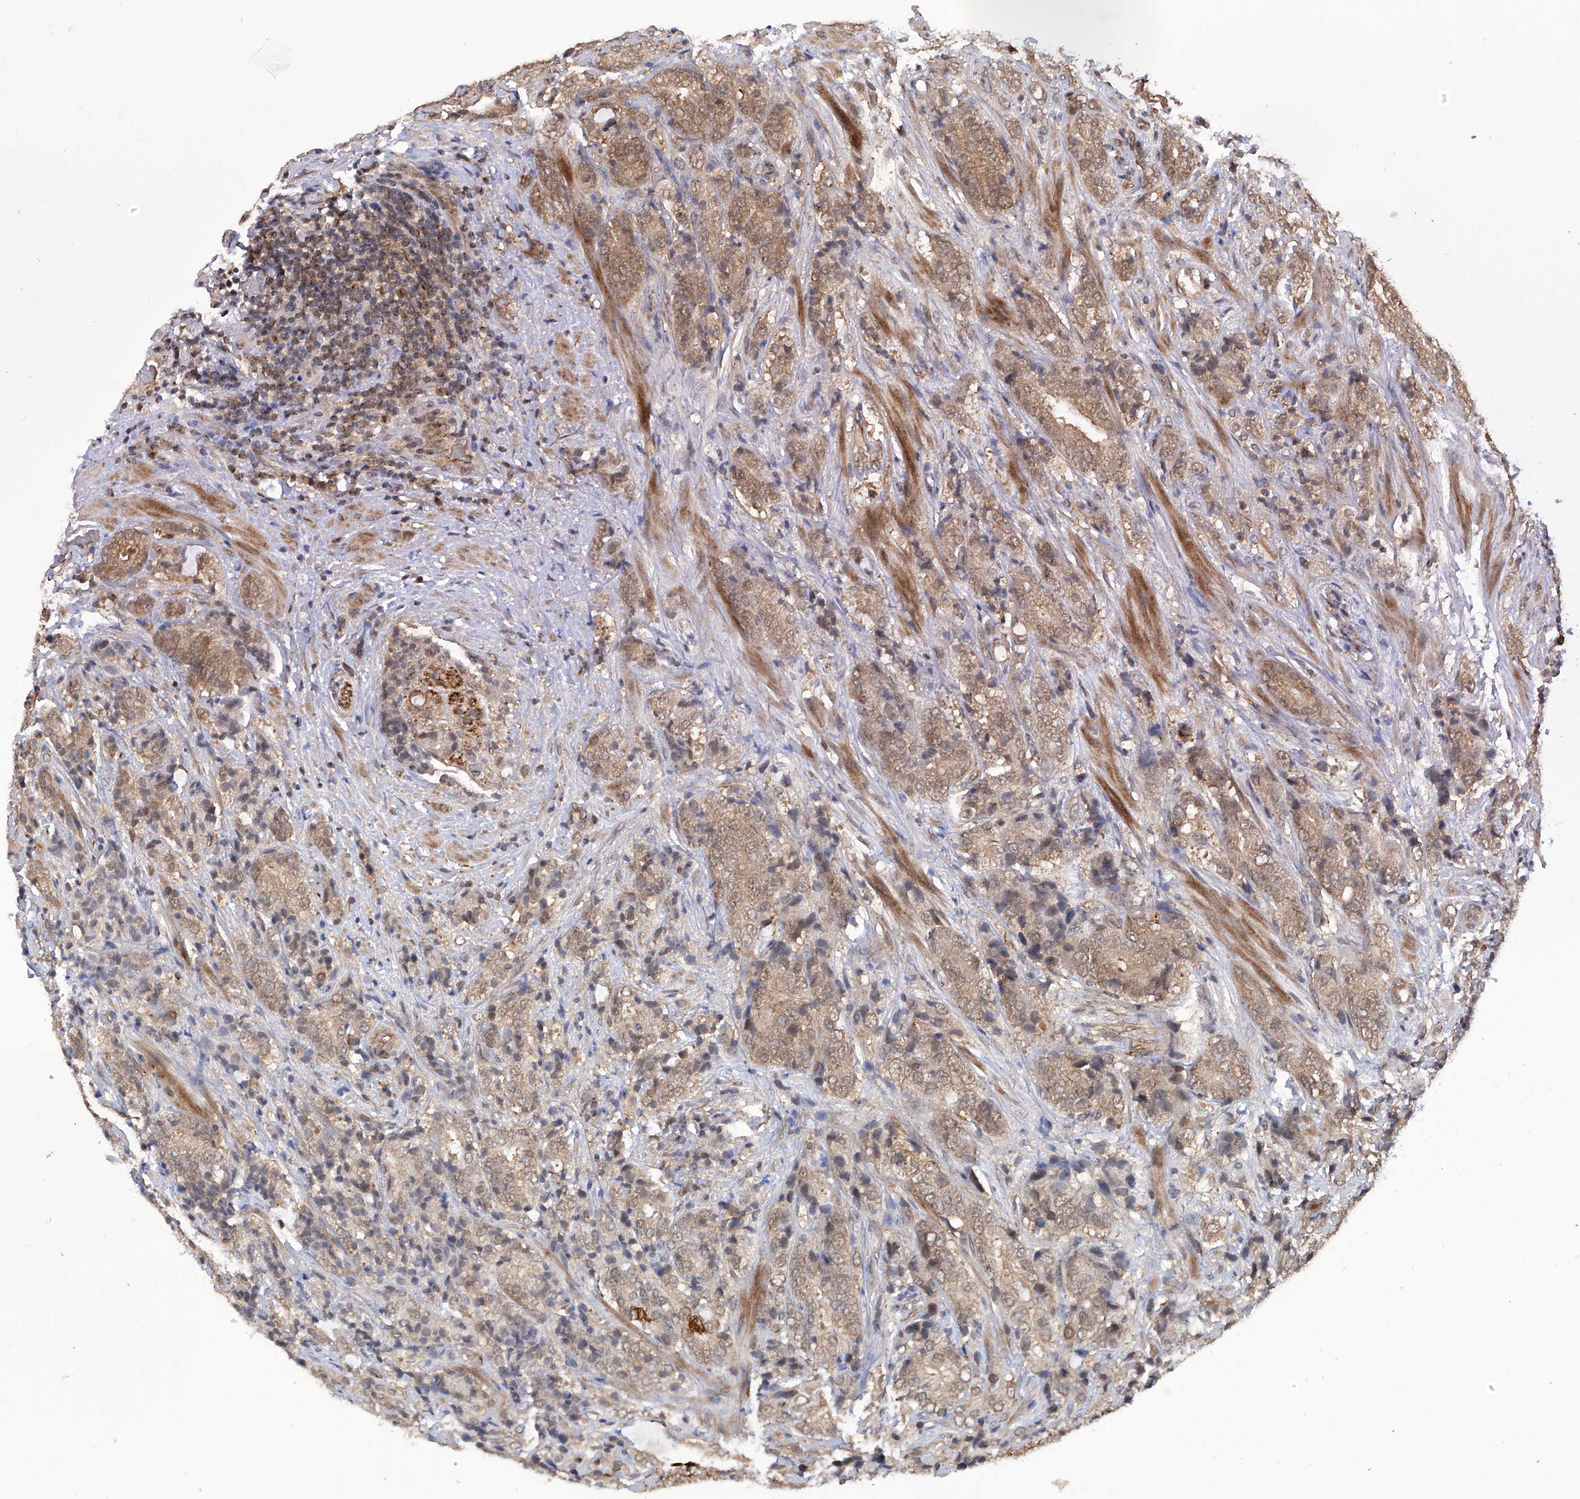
{"staining": {"intensity": "weak", "quantity": ">75%", "location": "cytoplasmic/membranous,nuclear"}, "tissue": "prostate cancer", "cell_type": "Tumor cells", "image_type": "cancer", "snomed": [{"axis": "morphology", "description": "Adenocarcinoma, High grade"}, {"axis": "topography", "description": "Prostate"}], "caption": "Prostate cancer (adenocarcinoma (high-grade)) tissue exhibits weak cytoplasmic/membranous and nuclear staining in about >75% of tumor cells, visualized by immunohistochemistry.", "gene": "LYSMD4", "patient": {"sex": "male", "age": 57}}